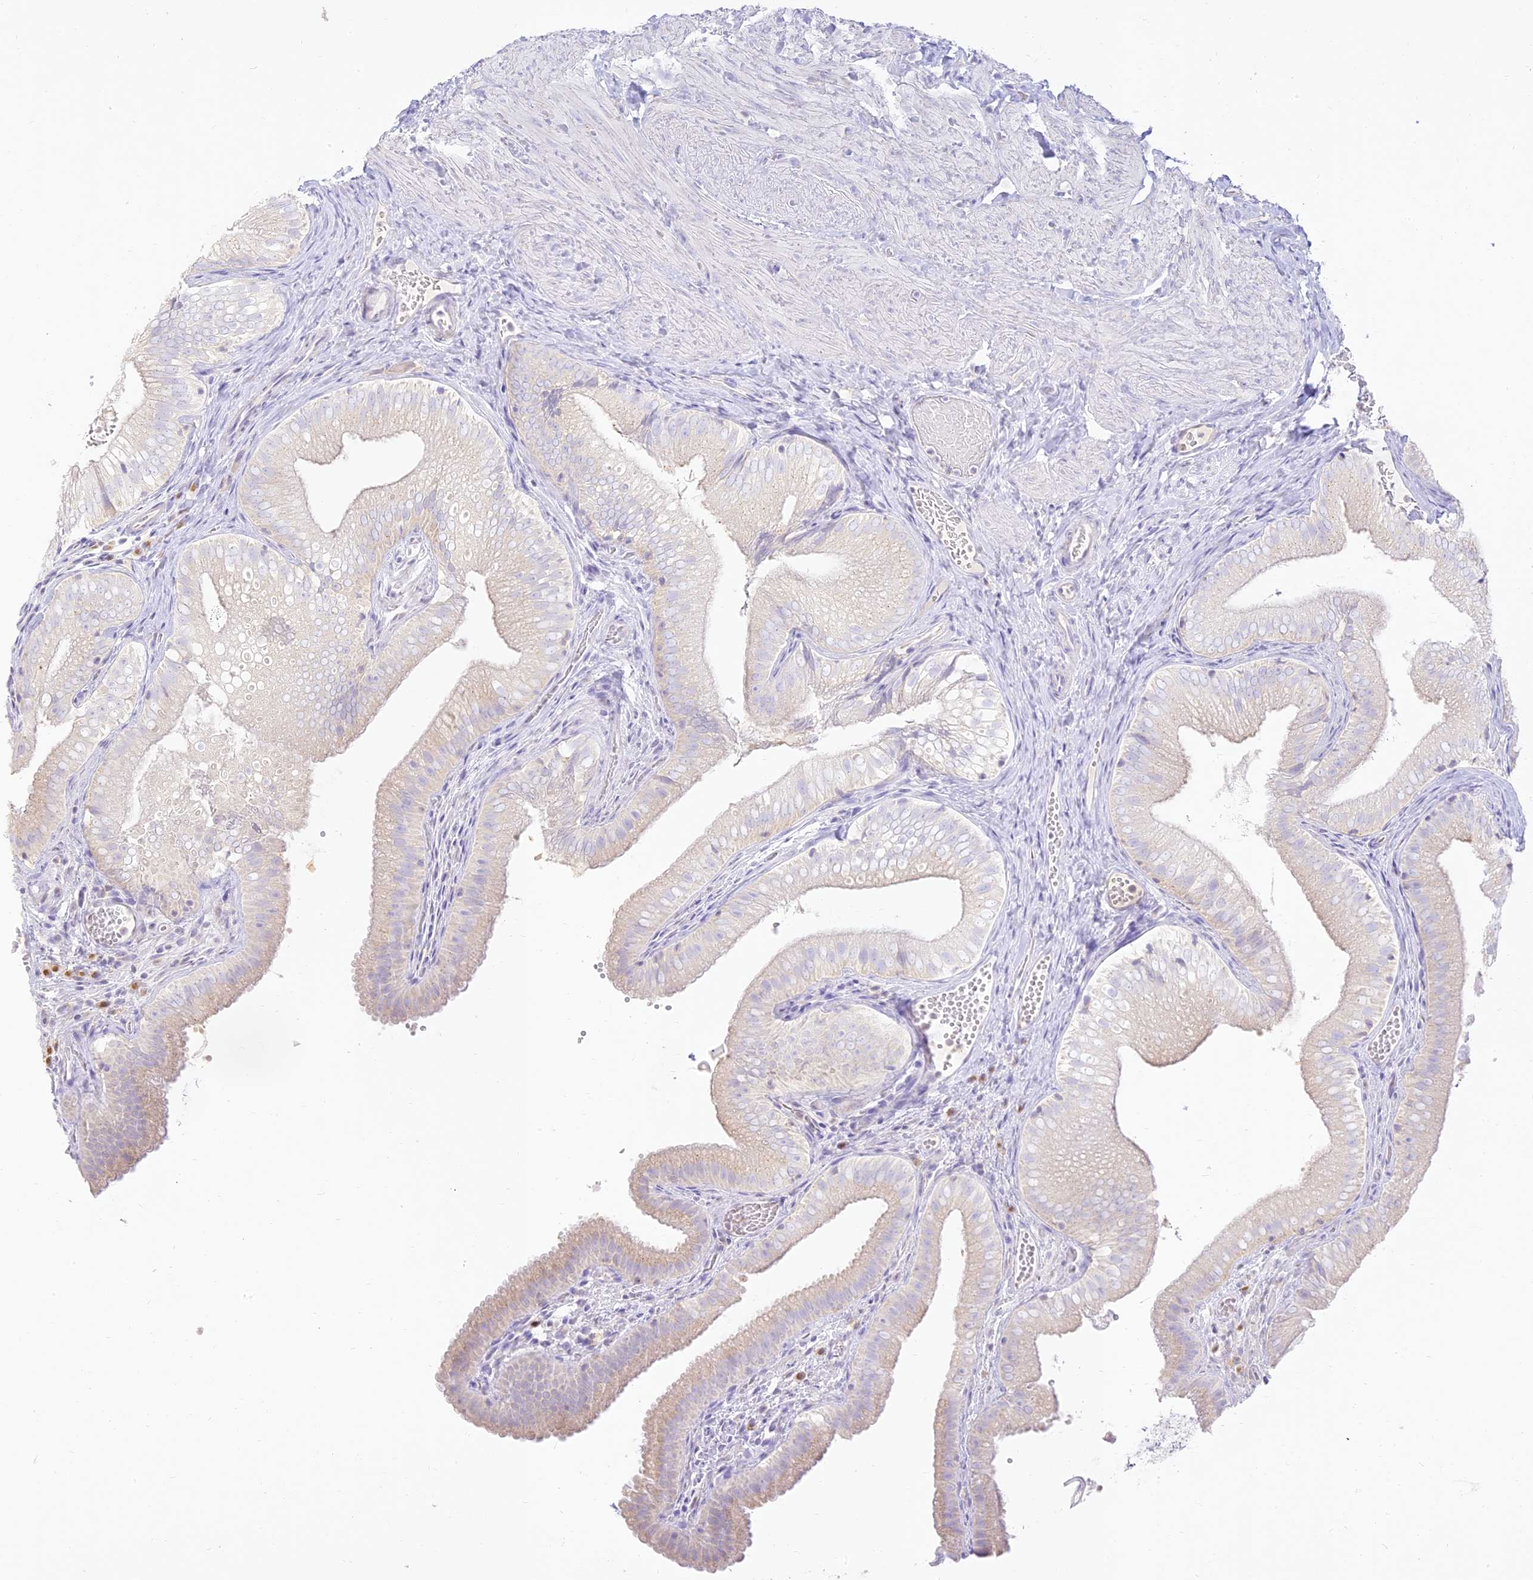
{"staining": {"intensity": "weak", "quantity": "25%-75%", "location": "cytoplasmic/membranous"}, "tissue": "gallbladder", "cell_type": "Glandular cells", "image_type": "normal", "snomed": [{"axis": "morphology", "description": "Normal tissue, NOS"}, {"axis": "topography", "description": "Gallbladder"}], "caption": "Weak cytoplasmic/membranous expression is identified in approximately 25%-75% of glandular cells in benign gallbladder. (Stains: DAB in brown, nuclei in blue, Microscopy: brightfield microscopy at high magnification).", "gene": "SEC13", "patient": {"sex": "female", "age": 30}}